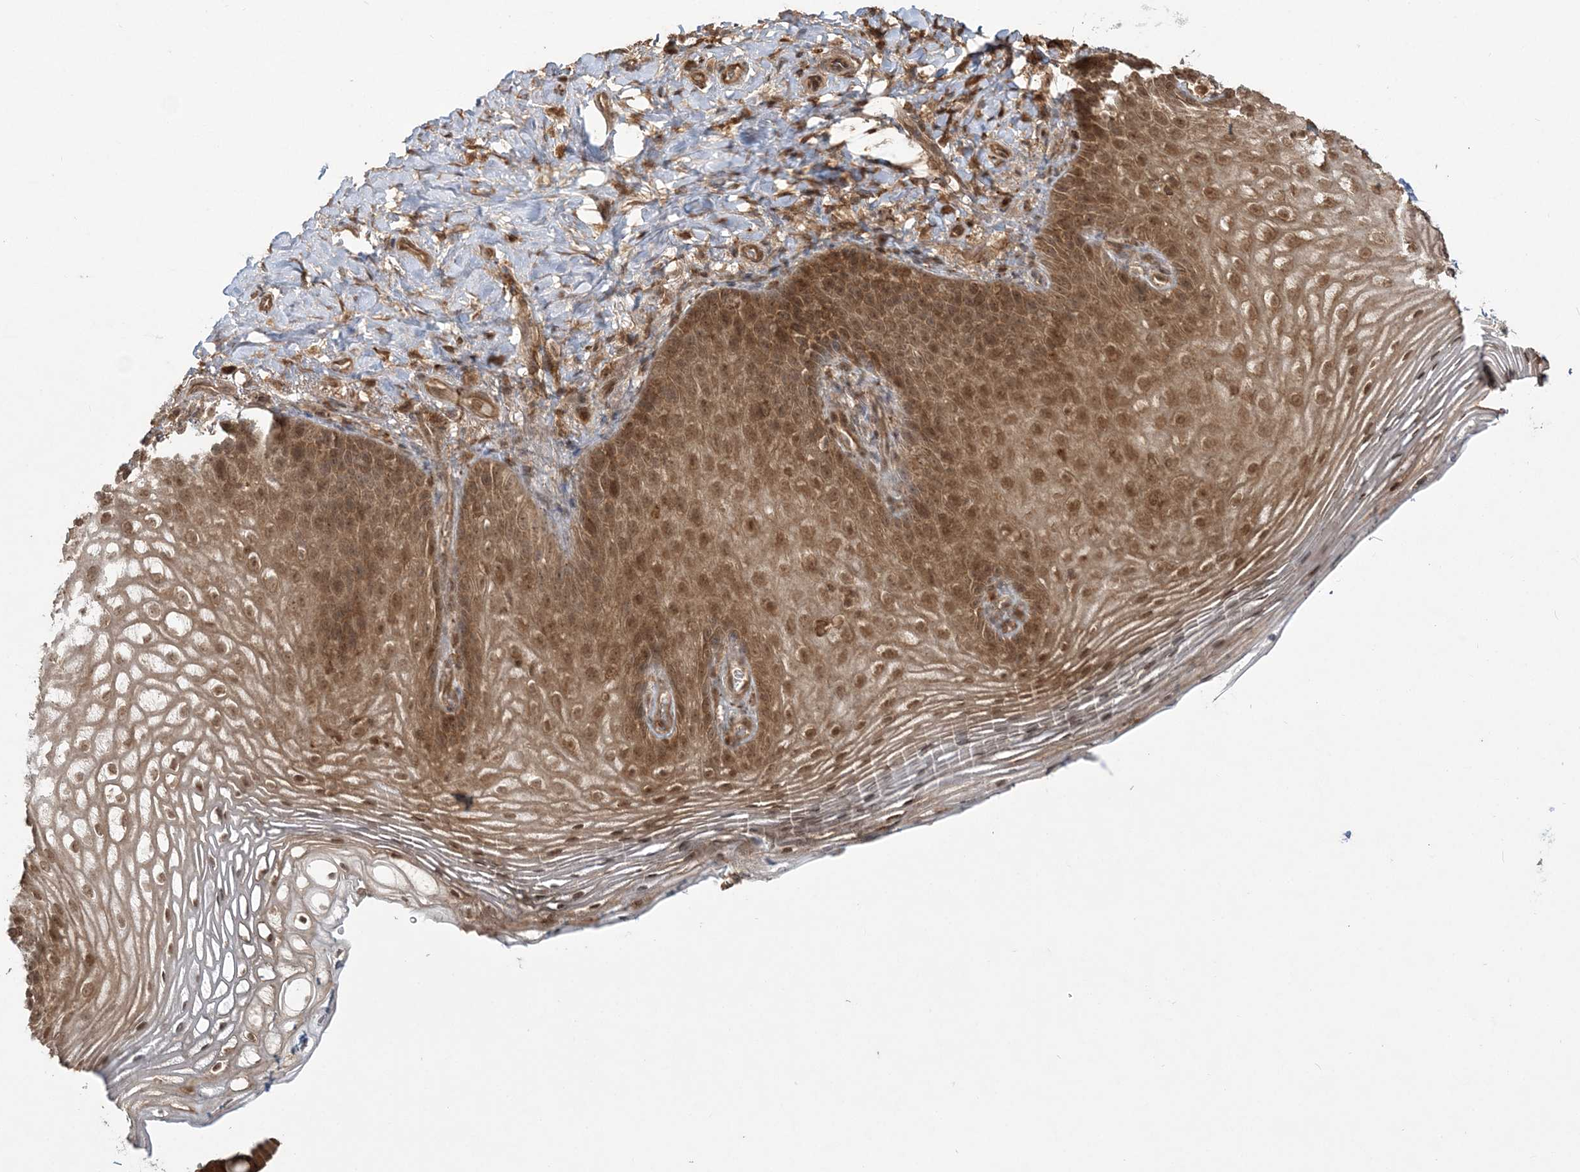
{"staining": {"intensity": "moderate", "quantity": ">75%", "location": "cytoplasmic/membranous,nuclear"}, "tissue": "vagina", "cell_type": "Squamous epithelial cells", "image_type": "normal", "snomed": [{"axis": "morphology", "description": "Normal tissue, NOS"}, {"axis": "topography", "description": "Vagina"}], "caption": "Protein staining of normal vagina shows moderate cytoplasmic/membranous,nuclear expression in approximately >75% of squamous epithelial cells.", "gene": "CAB39", "patient": {"sex": "female", "age": 60}}